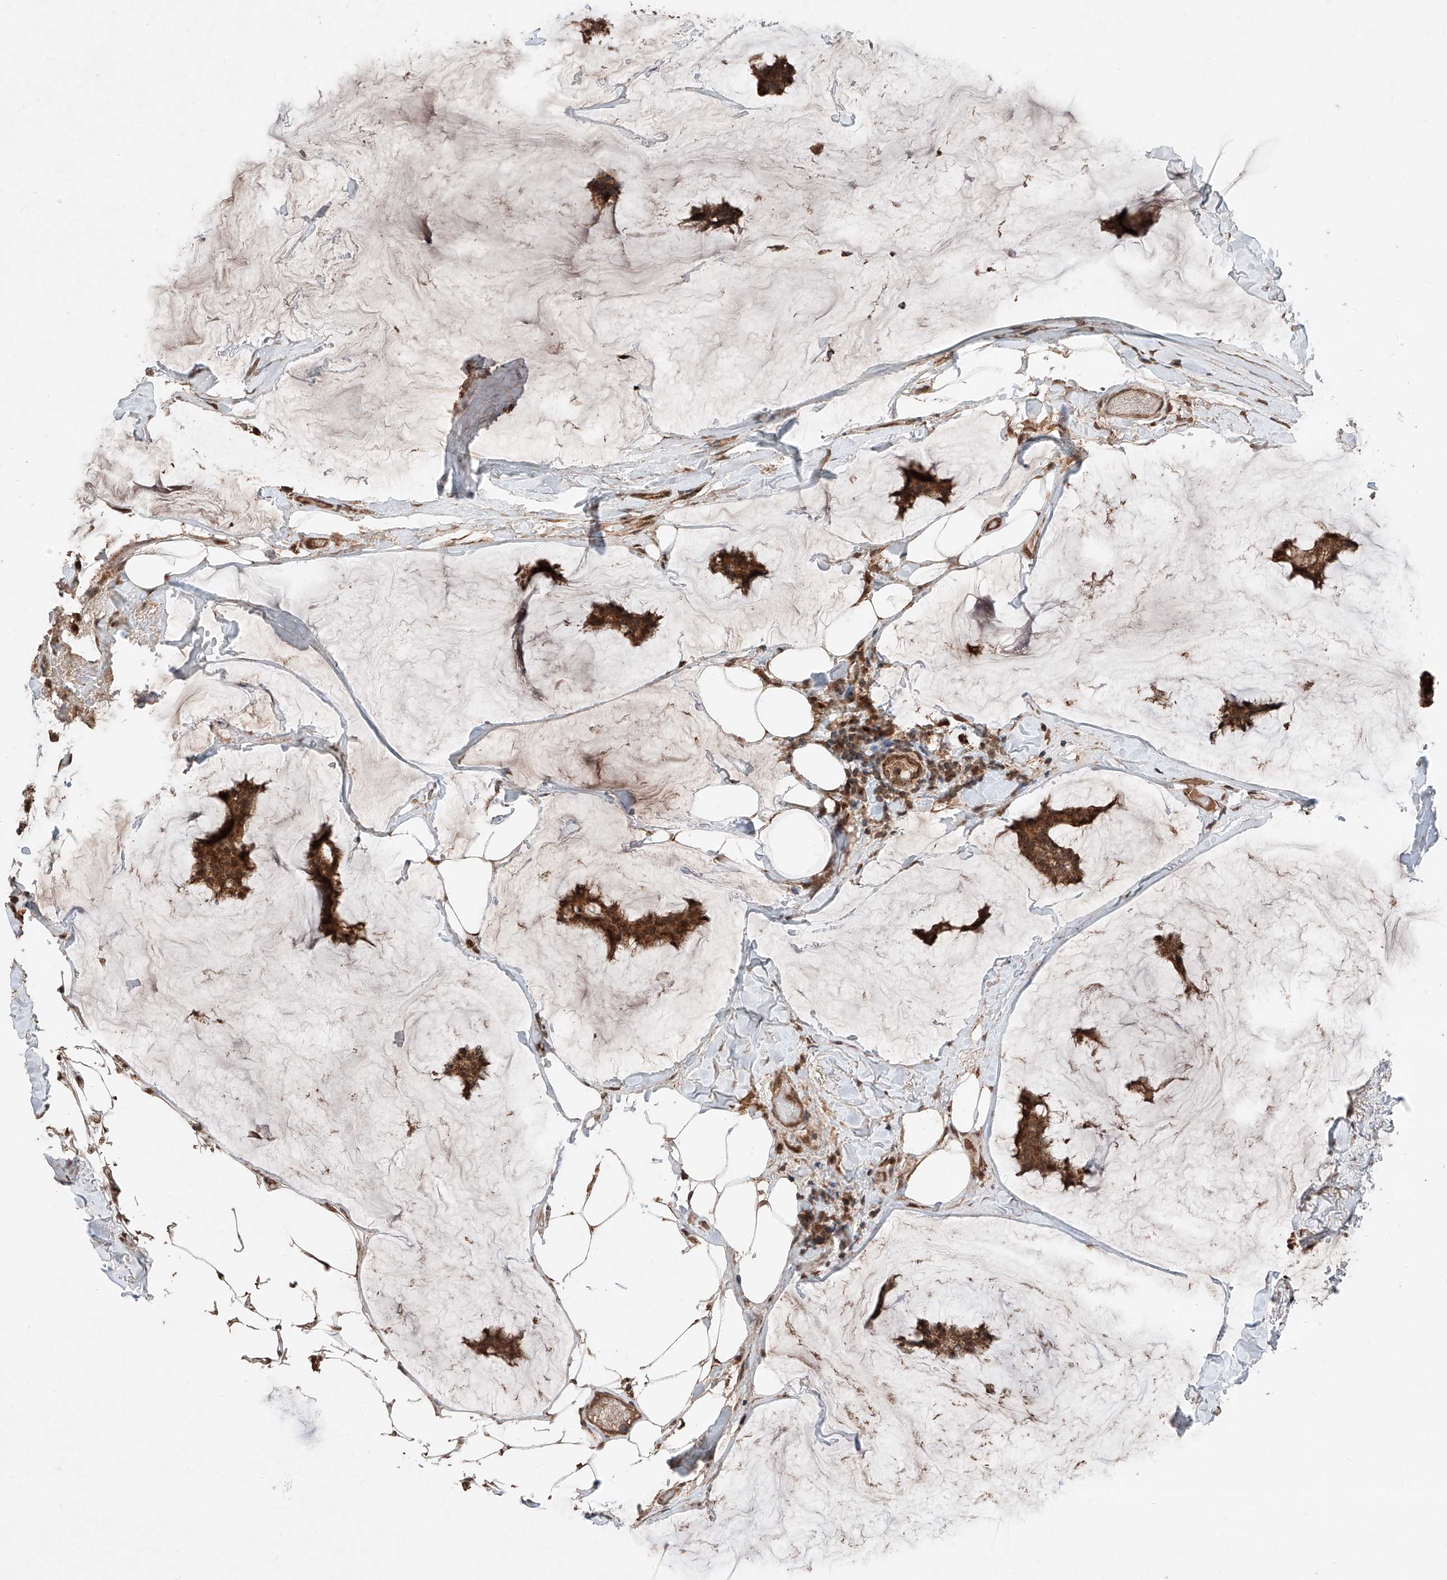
{"staining": {"intensity": "strong", "quantity": ">75%", "location": "cytoplasmic/membranous"}, "tissue": "breast cancer", "cell_type": "Tumor cells", "image_type": "cancer", "snomed": [{"axis": "morphology", "description": "Duct carcinoma"}, {"axis": "topography", "description": "Breast"}], "caption": "Immunohistochemical staining of breast invasive ductal carcinoma demonstrates high levels of strong cytoplasmic/membranous protein expression in approximately >75% of tumor cells.", "gene": "ZSCAN29", "patient": {"sex": "female", "age": 93}}